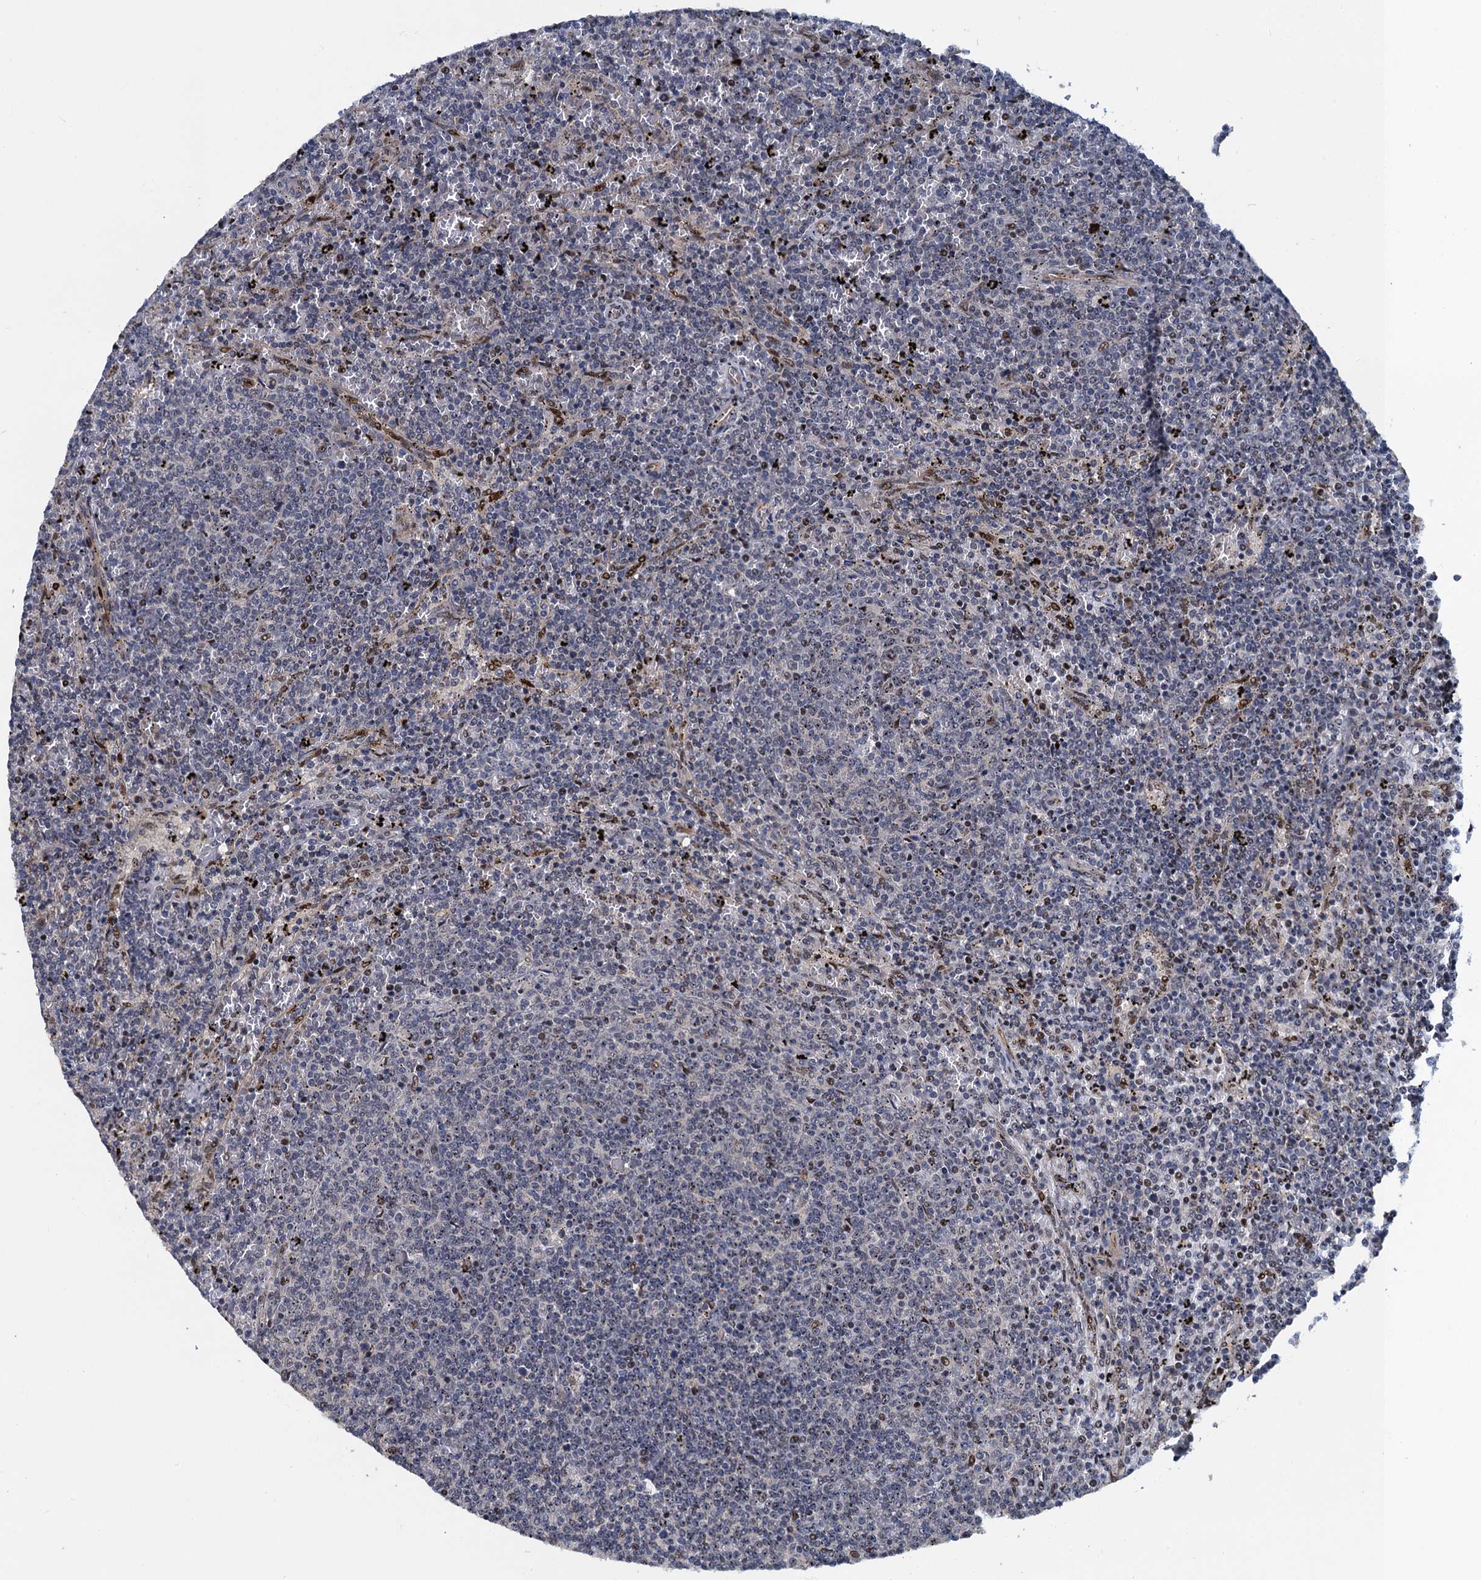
{"staining": {"intensity": "negative", "quantity": "none", "location": "none"}, "tissue": "lymphoma", "cell_type": "Tumor cells", "image_type": "cancer", "snomed": [{"axis": "morphology", "description": "Malignant lymphoma, non-Hodgkin's type, Low grade"}, {"axis": "topography", "description": "Spleen"}], "caption": "Immunohistochemistry (IHC) micrograph of neoplastic tissue: human malignant lymphoma, non-Hodgkin's type (low-grade) stained with DAB reveals no significant protein positivity in tumor cells.", "gene": "ATOSA", "patient": {"sex": "female", "age": 50}}